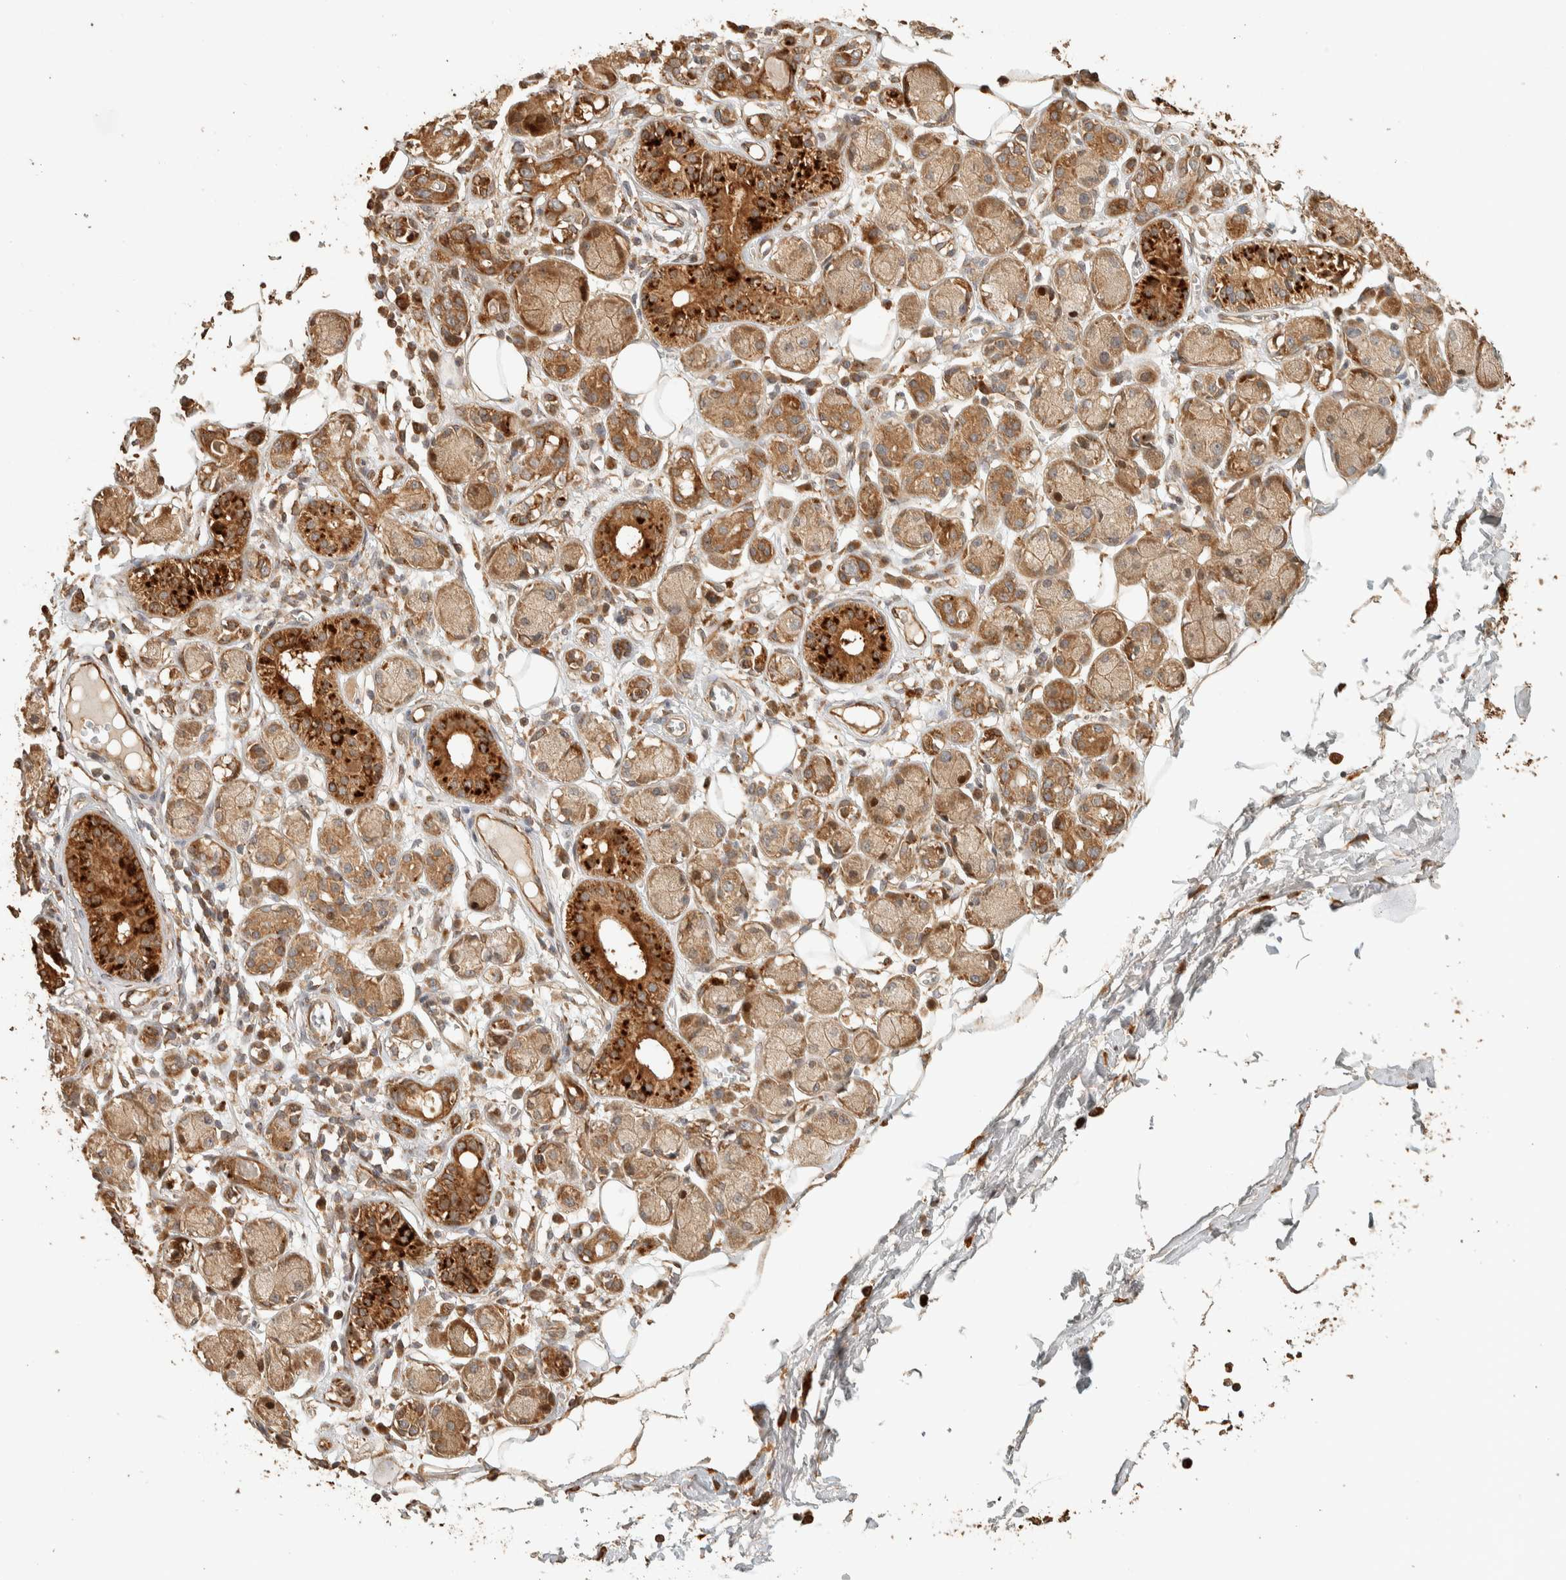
{"staining": {"intensity": "strong", "quantity": ">75%", "location": "cytoplasmic/membranous"}, "tissue": "adipose tissue", "cell_type": "Adipocytes", "image_type": "normal", "snomed": [{"axis": "morphology", "description": "Normal tissue, NOS"}, {"axis": "morphology", "description": "Inflammation, NOS"}, {"axis": "topography", "description": "Vascular tissue"}, {"axis": "topography", "description": "Salivary gland"}], "caption": "IHC histopathology image of normal adipose tissue: human adipose tissue stained using immunohistochemistry demonstrates high levels of strong protein expression localized specifically in the cytoplasmic/membranous of adipocytes, appearing as a cytoplasmic/membranous brown color.", "gene": "EXOC7", "patient": {"sex": "female", "age": 75}}